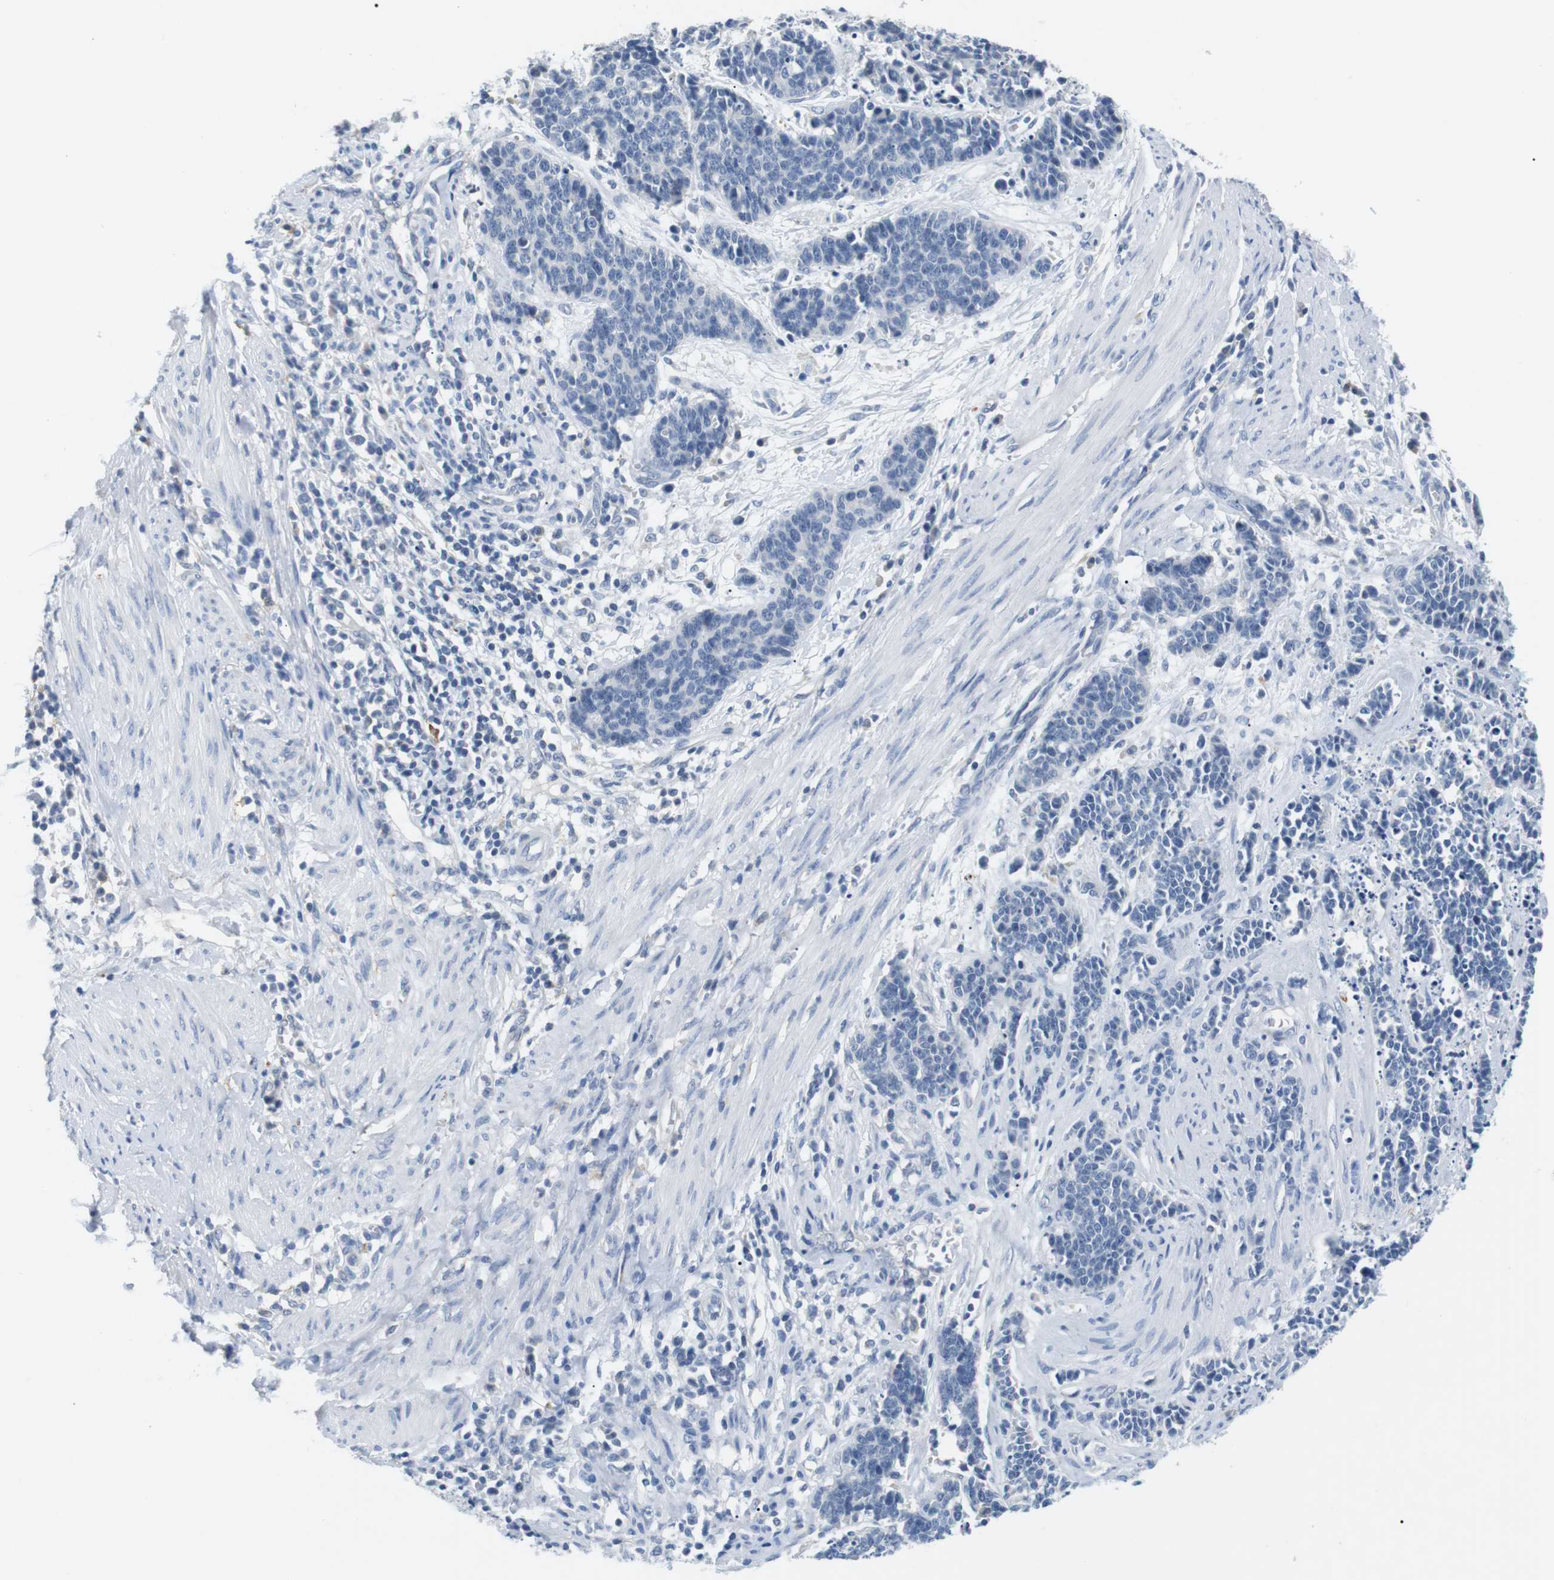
{"staining": {"intensity": "negative", "quantity": "none", "location": "none"}, "tissue": "cervical cancer", "cell_type": "Tumor cells", "image_type": "cancer", "snomed": [{"axis": "morphology", "description": "Squamous cell carcinoma, NOS"}, {"axis": "topography", "description": "Cervix"}], "caption": "DAB immunohistochemical staining of cervical squamous cell carcinoma displays no significant expression in tumor cells.", "gene": "FCGRT", "patient": {"sex": "female", "age": 35}}